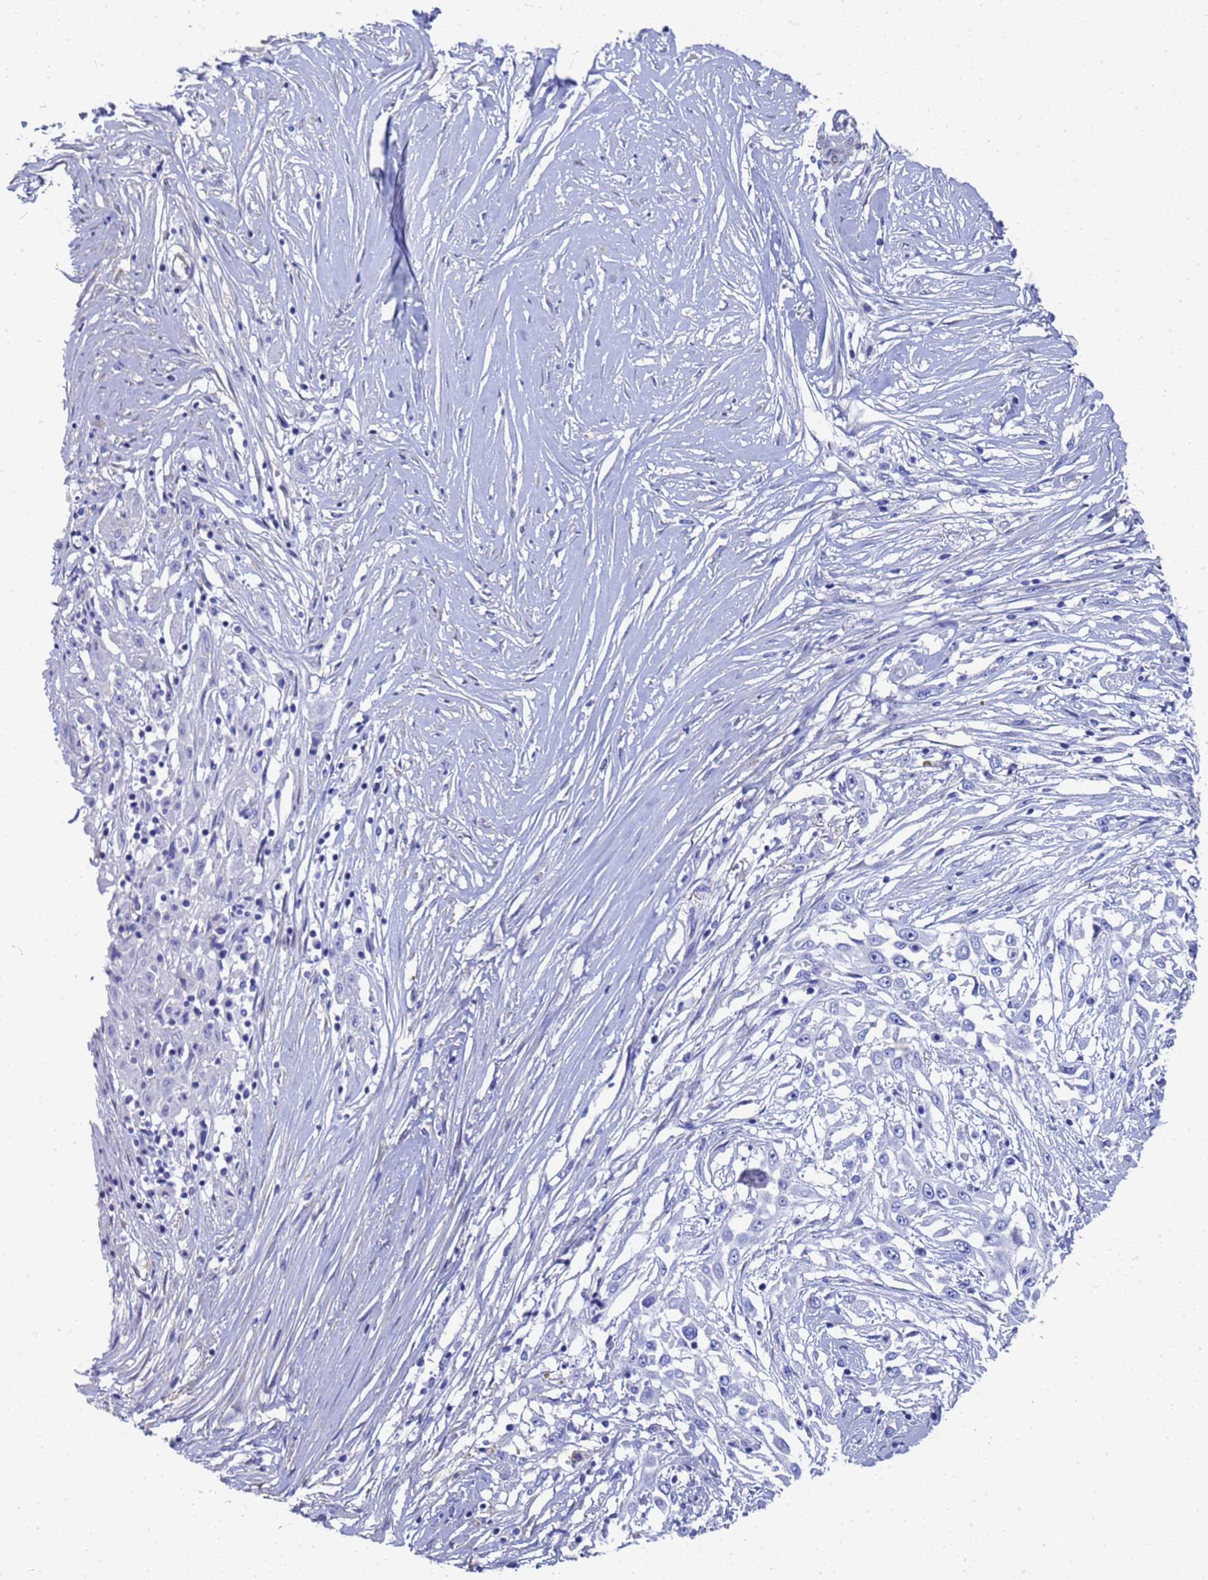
{"staining": {"intensity": "negative", "quantity": "none", "location": "none"}, "tissue": "skin cancer", "cell_type": "Tumor cells", "image_type": "cancer", "snomed": [{"axis": "morphology", "description": "Squamous cell carcinoma, NOS"}, {"axis": "morphology", "description": "Squamous cell carcinoma, metastatic, NOS"}, {"axis": "topography", "description": "Skin"}, {"axis": "topography", "description": "Lymph node"}], "caption": "Immunohistochemical staining of human skin cancer (metastatic squamous cell carcinoma) shows no significant positivity in tumor cells.", "gene": "TUBB1", "patient": {"sex": "male", "age": 75}}